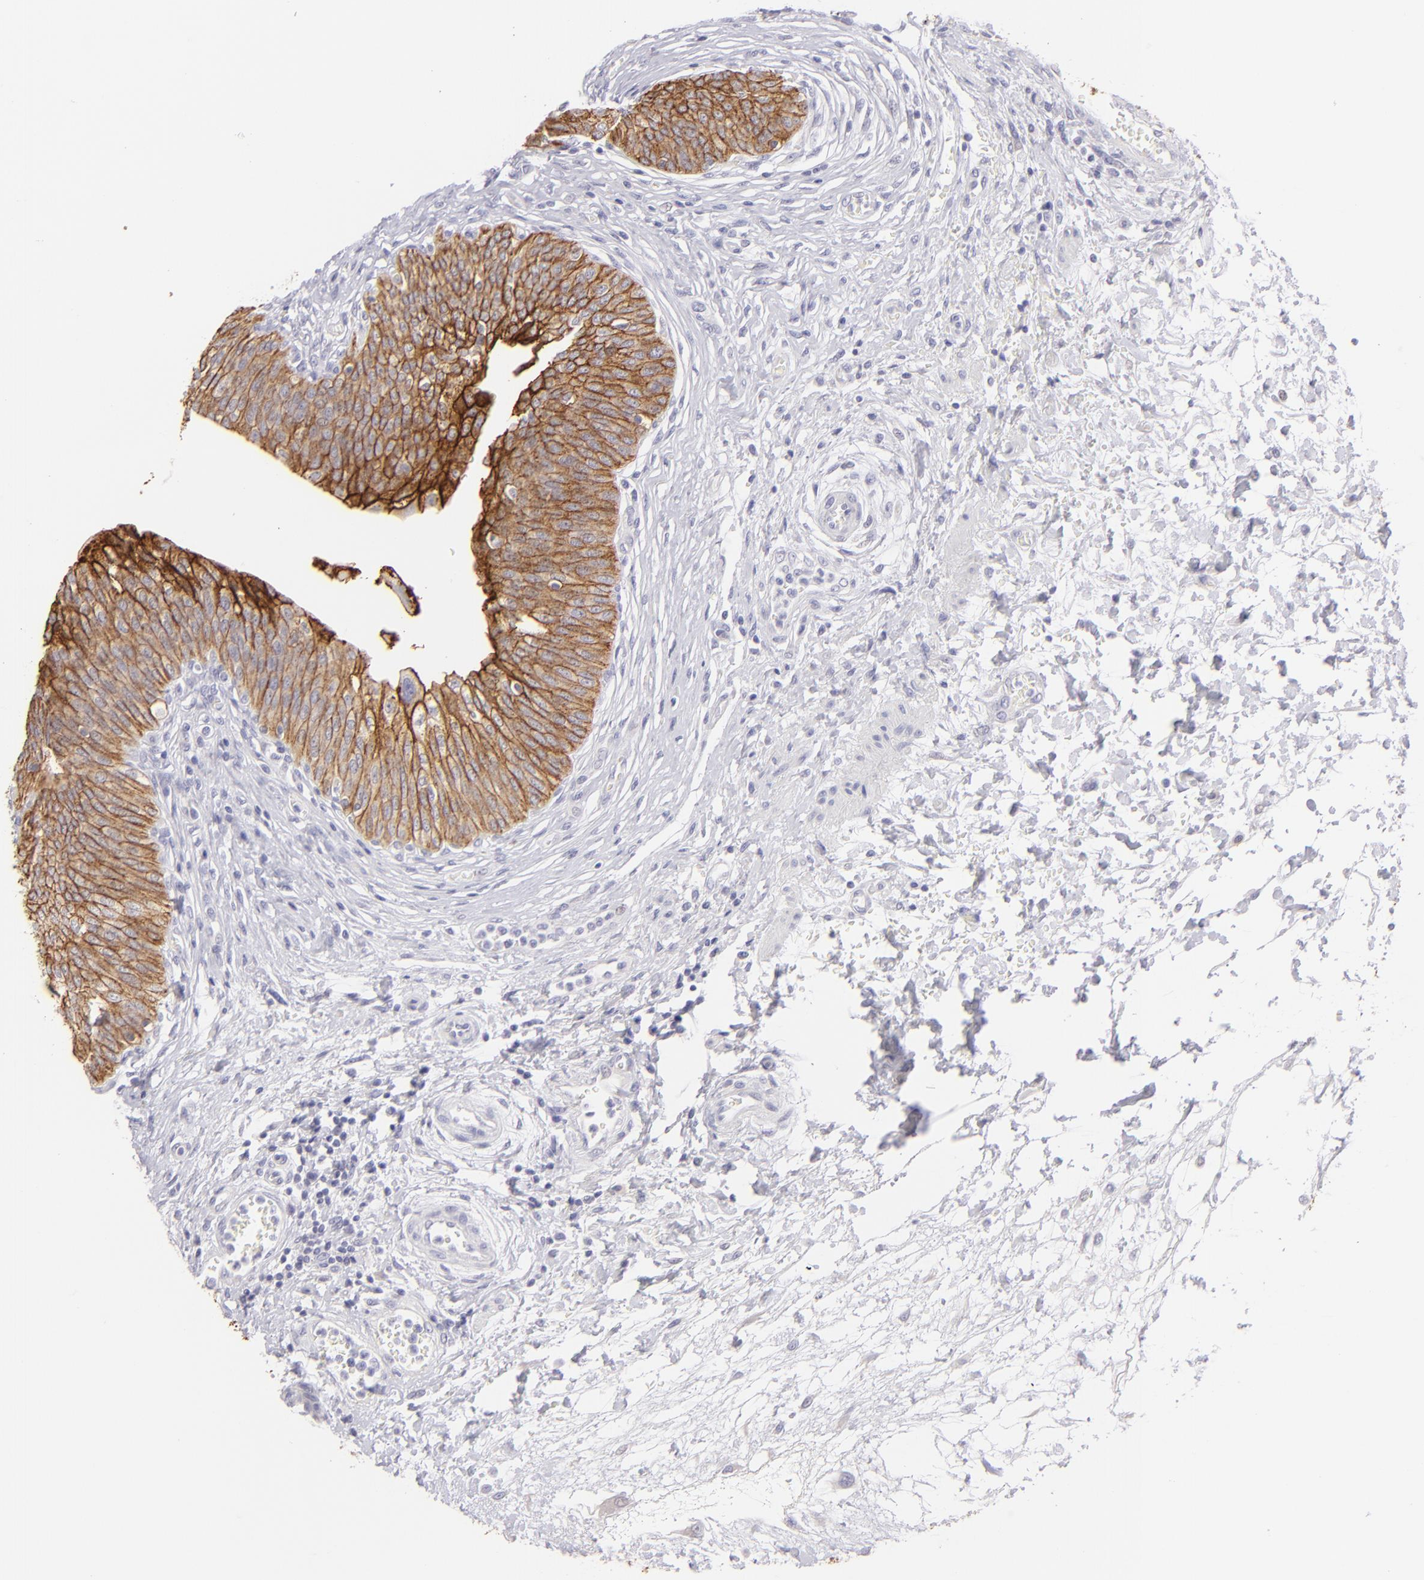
{"staining": {"intensity": "strong", "quantity": ">75%", "location": "cytoplasmic/membranous"}, "tissue": "urinary bladder", "cell_type": "Urothelial cells", "image_type": "normal", "snomed": [{"axis": "morphology", "description": "Normal tissue, NOS"}, {"axis": "topography", "description": "Smooth muscle"}, {"axis": "topography", "description": "Urinary bladder"}], "caption": "Immunohistochemical staining of unremarkable human urinary bladder displays >75% levels of strong cytoplasmic/membranous protein staining in approximately >75% of urothelial cells.", "gene": "CLDN4", "patient": {"sex": "male", "age": 35}}